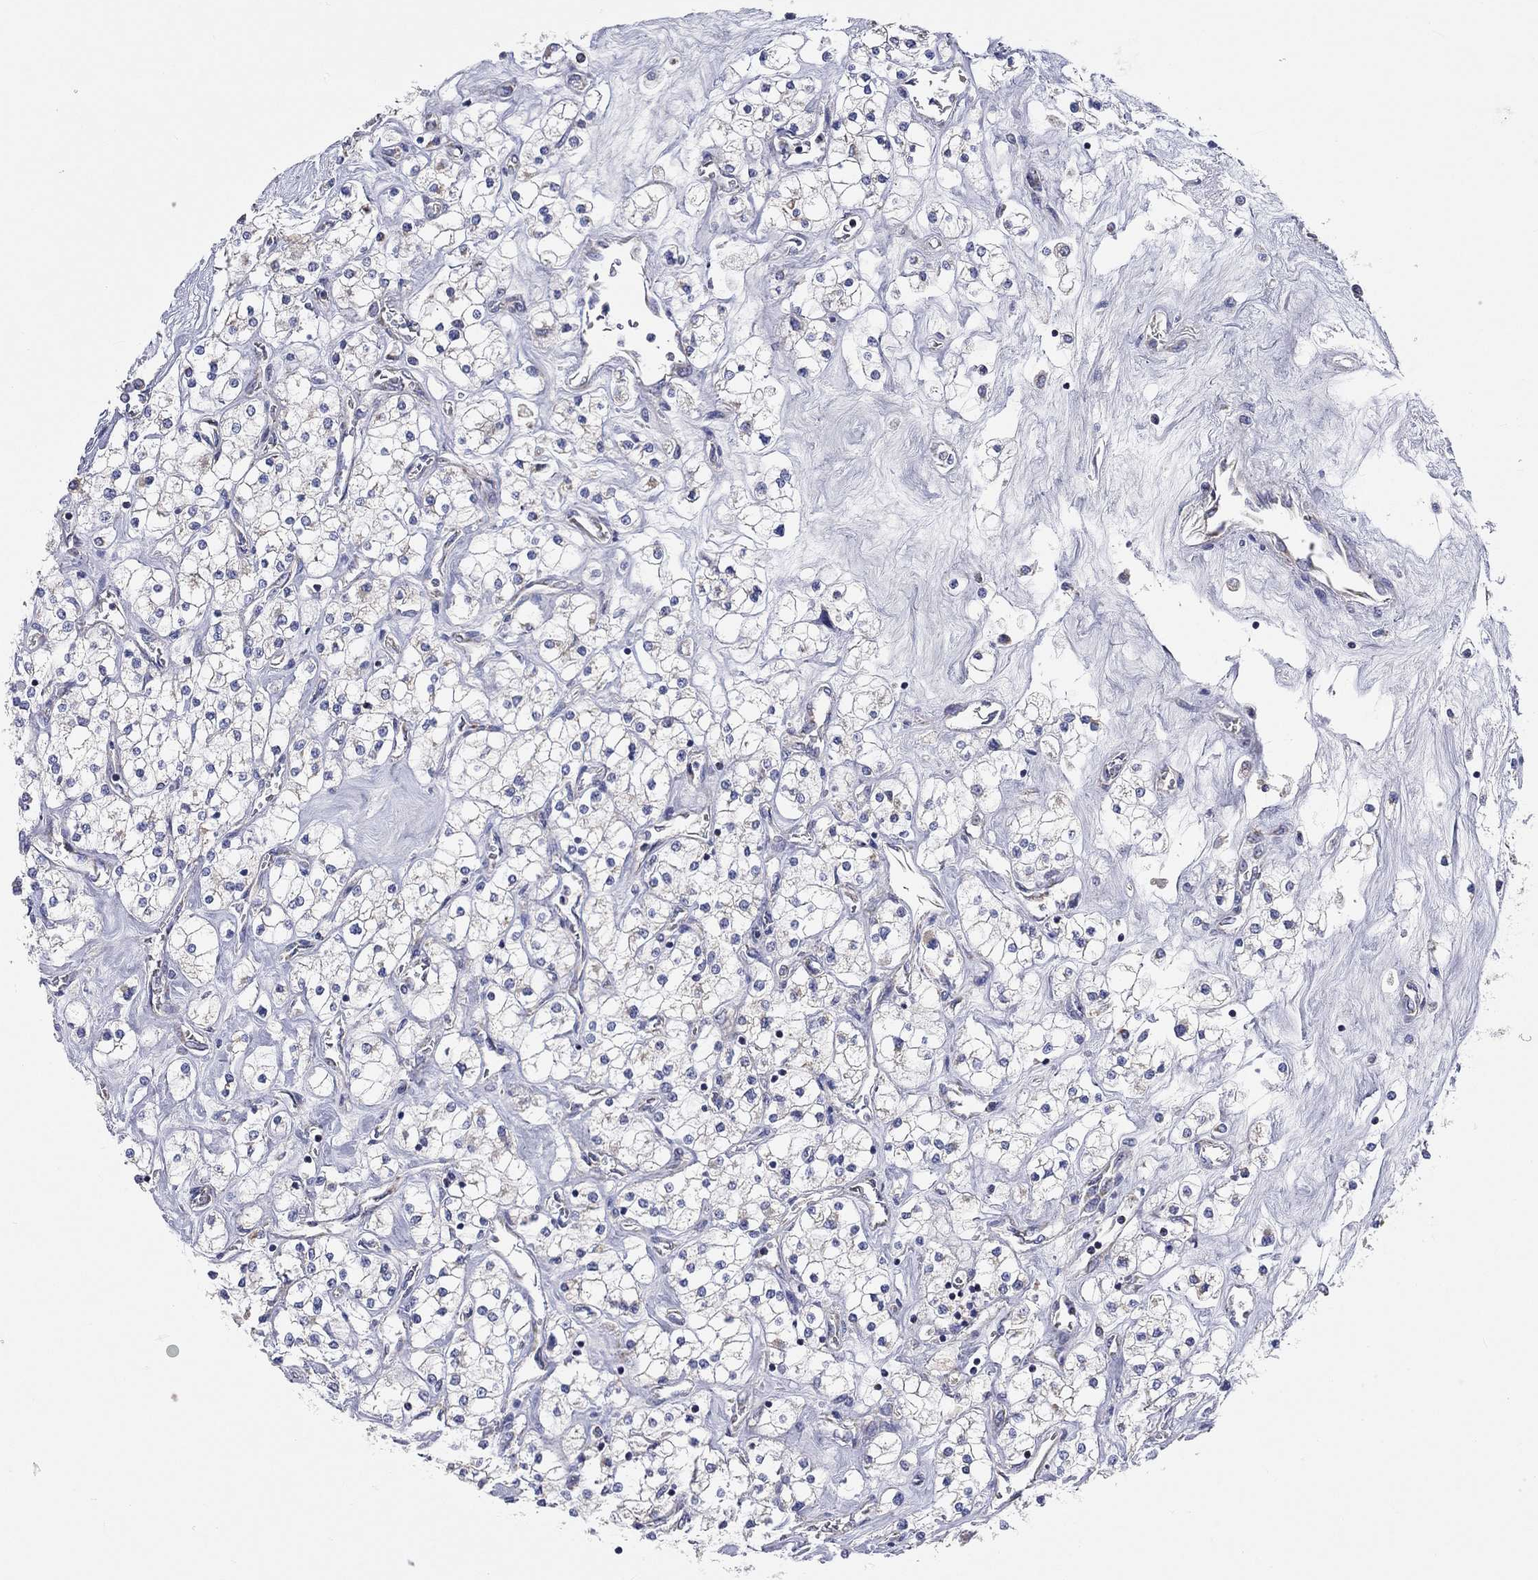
{"staining": {"intensity": "weak", "quantity": "<25%", "location": "cytoplasmic/membranous"}, "tissue": "renal cancer", "cell_type": "Tumor cells", "image_type": "cancer", "snomed": [{"axis": "morphology", "description": "Adenocarcinoma, NOS"}, {"axis": "topography", "description": "Kidney"}], "caption": "Human adenocarcinoma (renal) stained for a protein using immunohistochemistry (IHC) exhibits no positivity in tumor cells.", "gene": "RCAN1", "patient": {"sex": "male", "age": 80}}